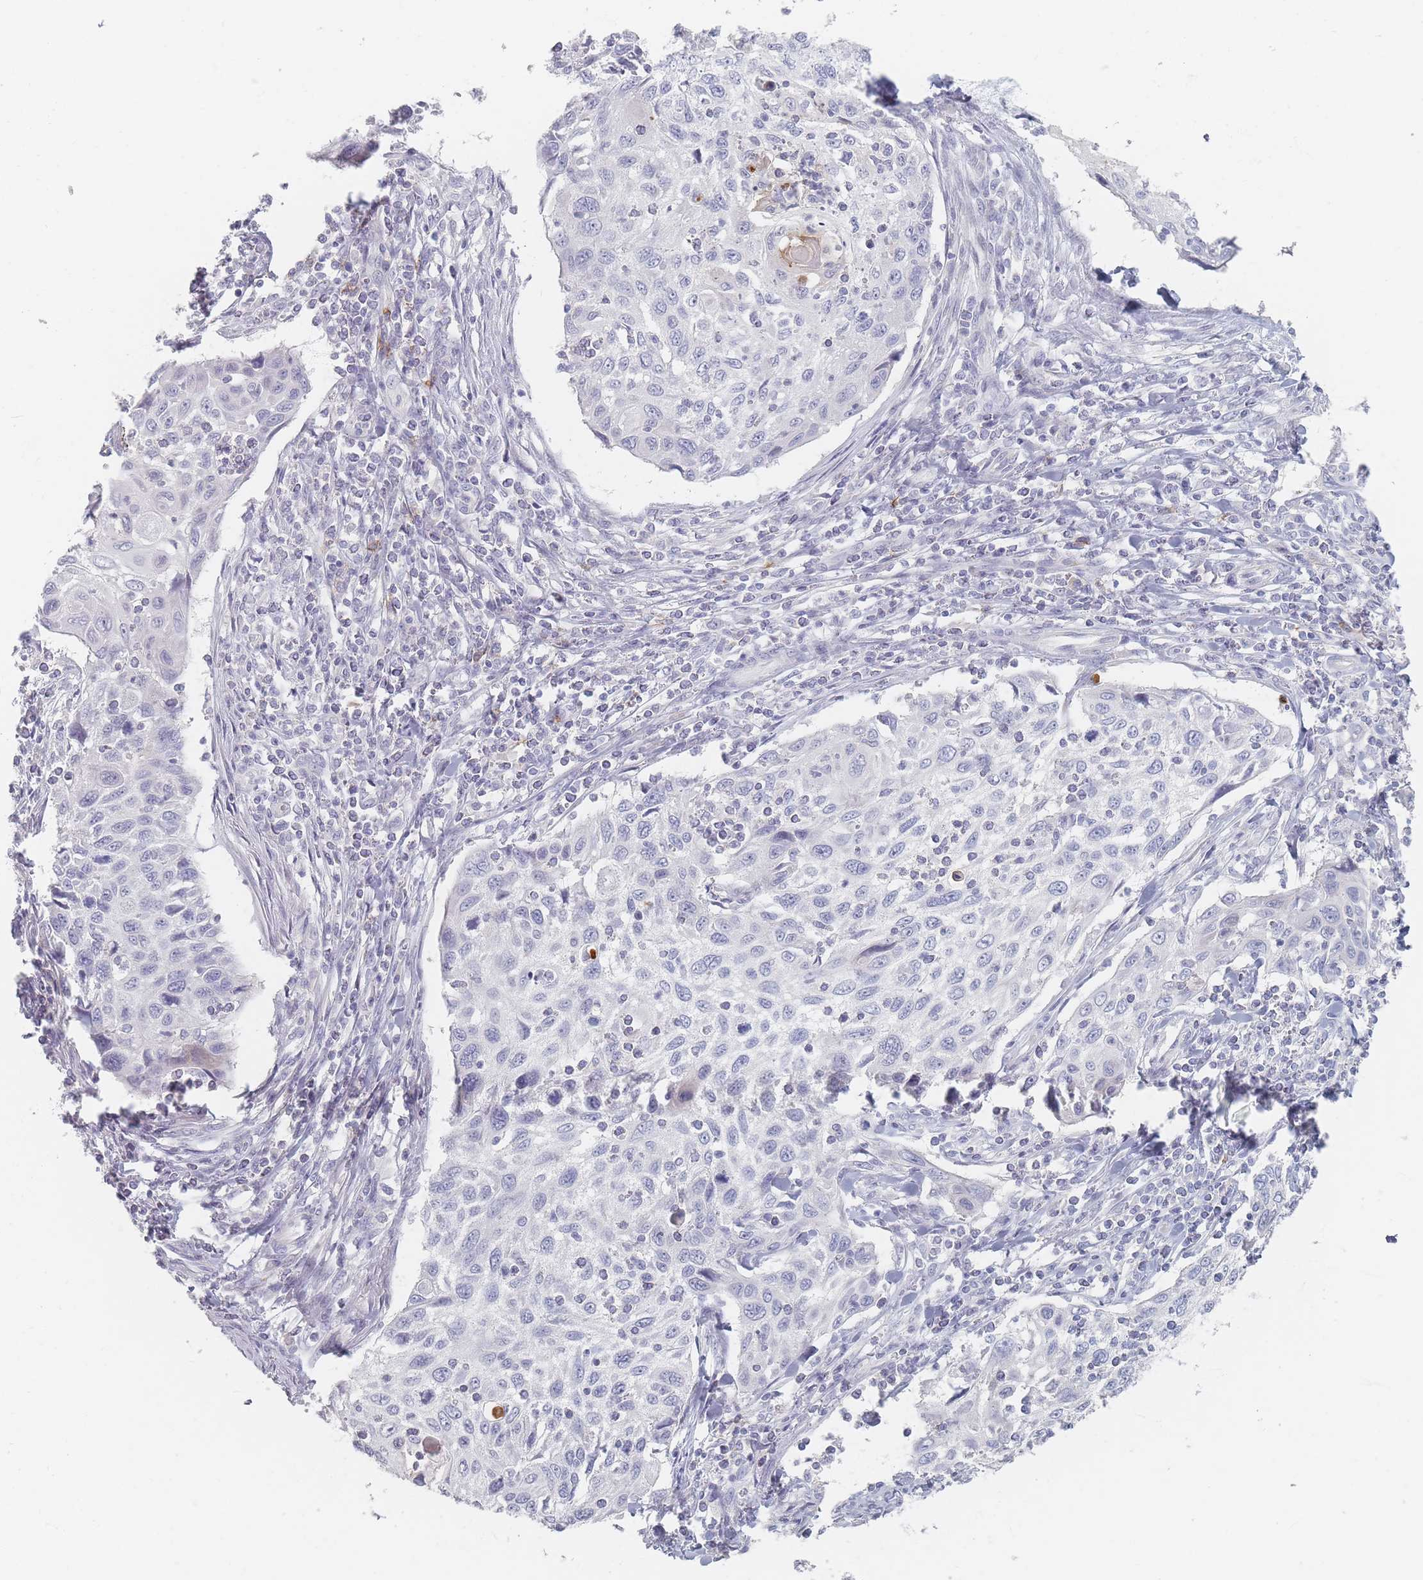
{"staining": {"intensity": "negative", "quantity": "none", "location": "none"}, "tissue": "cervical cancer", "cell_type": "Tumor cells", "image_type": "cancer", "snomed": [{"axis": "morphology", "description": "Squamous cell carcinoma, NOS"}, {"axis": "topography", "description": "Cervix"}], "caption": "A high-resolution histopathology image shows immunohistochemistry (IHC) staining of cervical cancer (squamous cell carcinoma), which shows no significant expression in tumor cells.", "gene": "CD37", "patient": {"sex": "female", "age": 70}}